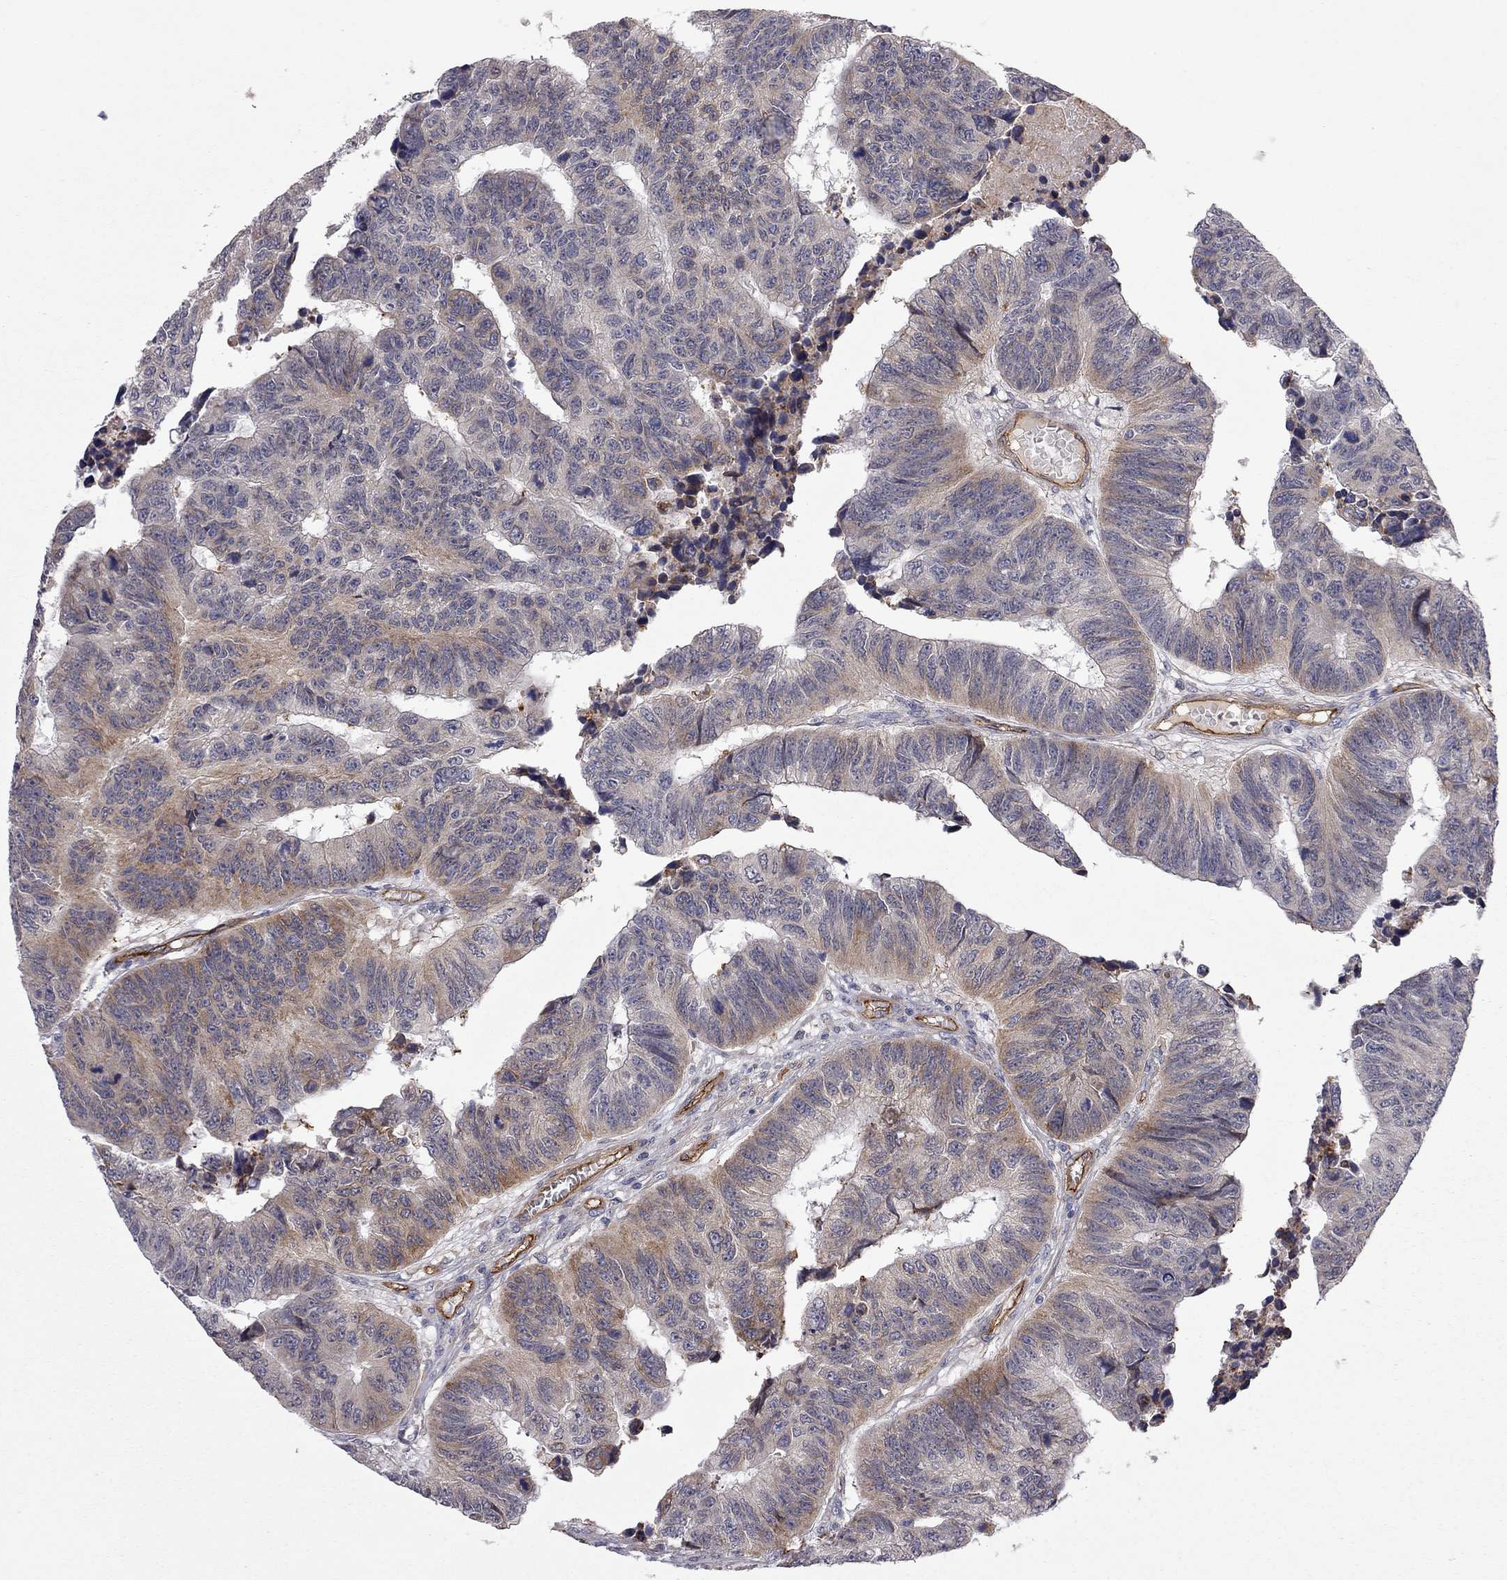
{"staining": {"intensity": "moderate", "quantity": "25%-75%", "location": "cytoplasmic/membranous"}, "tissue": "colorectal cancer", "cell_type": "Tumor cells", "image_type": "cancer", "snomed": [{"axis": "morphology", "description": "Adenocarcinoma, NOS"}, {"axis": "topography", "description": "Rectum"}], "caption": "Colorectal adenocarcinoma stained with a brown dye exhibits moderate cytoplasmic/membranous positive positivity in about 25%-75% of tumor cells.", "gene": "EXOC3L2", "patient": {"sex": "female", "age": 85}}